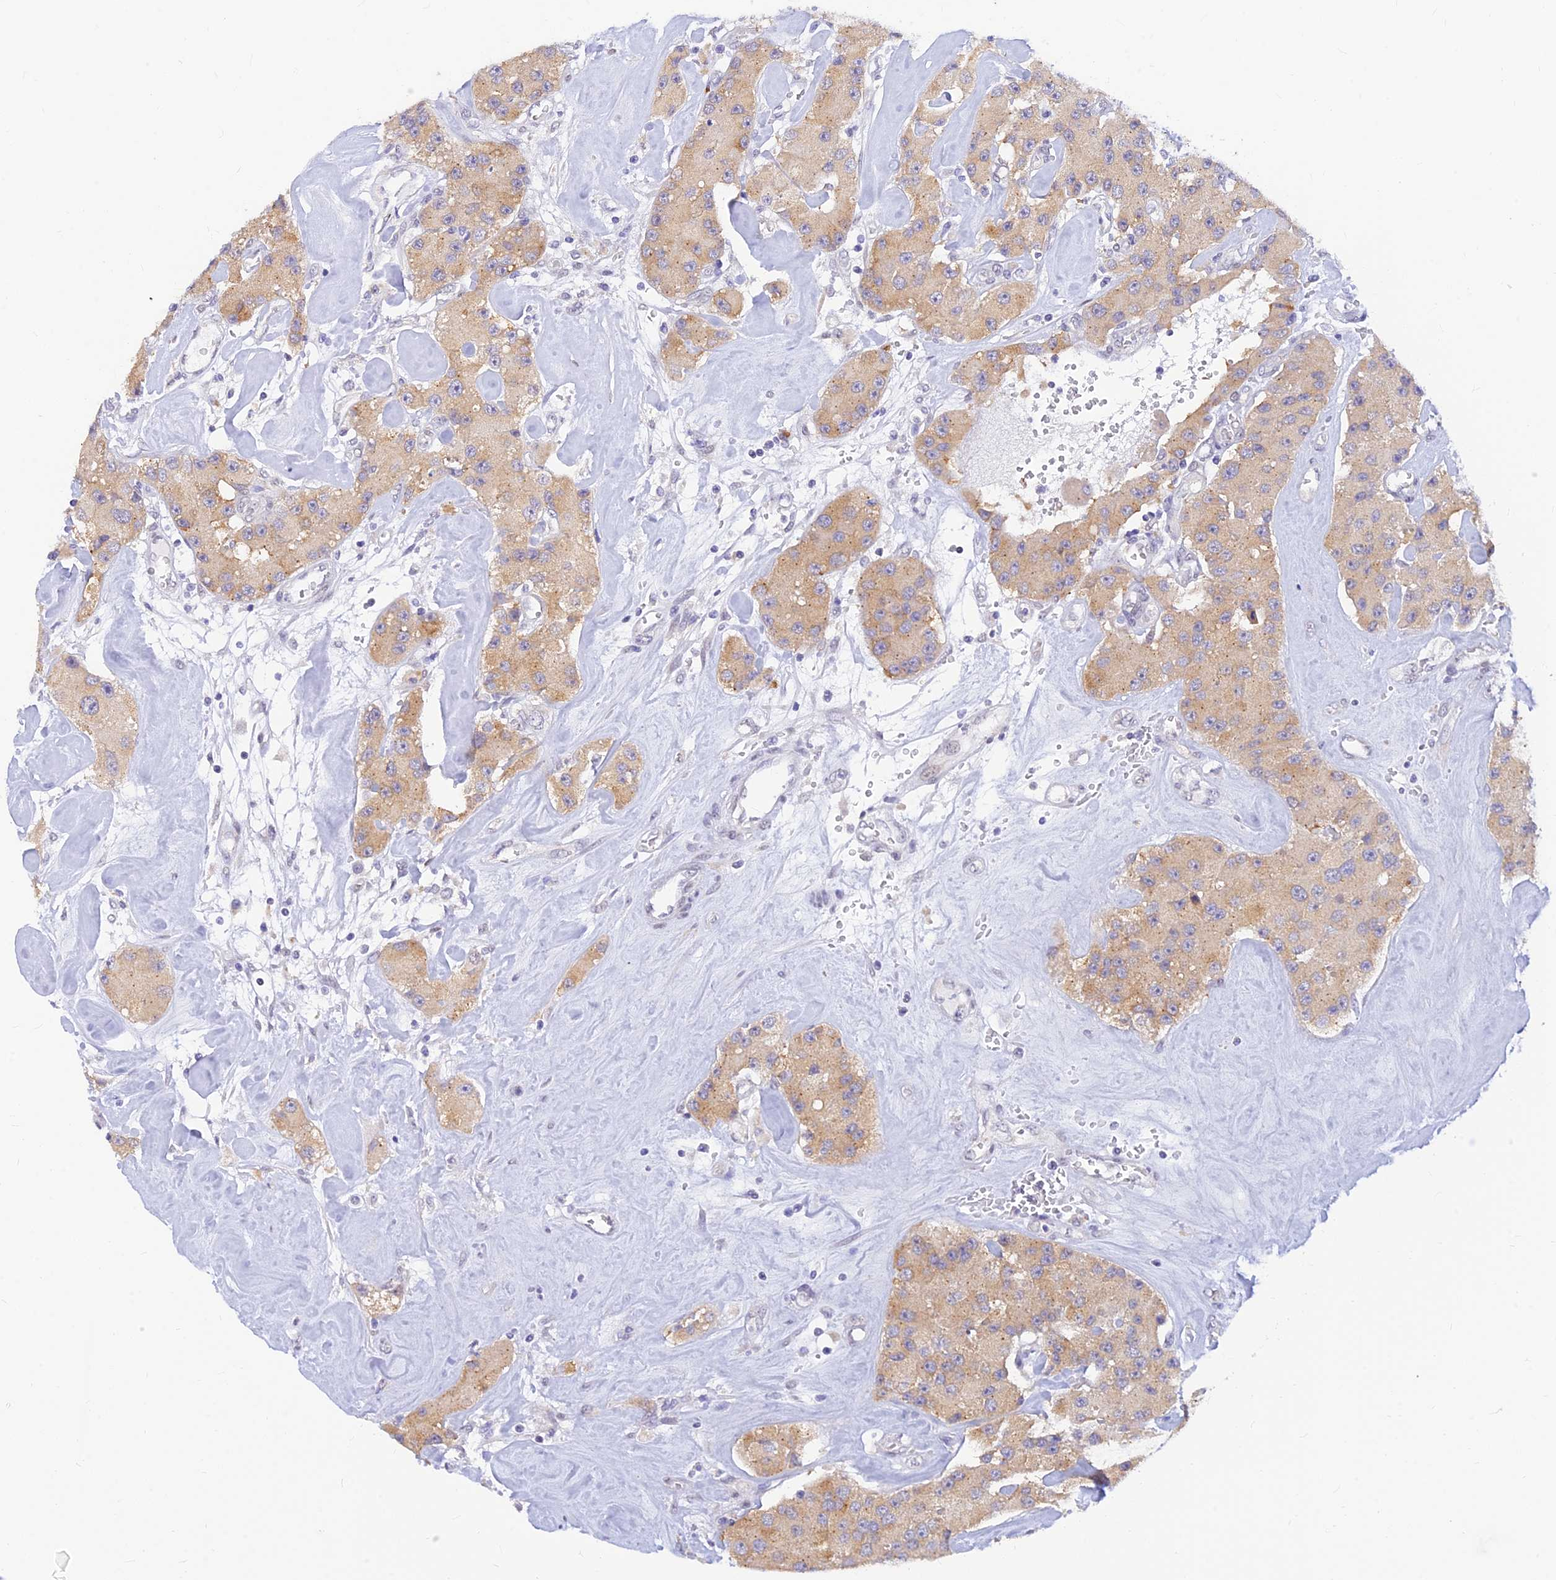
{"staining": {"intensity": "weak", "quantity": "<25%", "location": "cytoplasmic/membranous"}, "tissue": "carcinoid", "cell_type": "Tumor cells", "image_type": "cancer", "snomed": [{"axis": "morphology", "description": "Carcinoid, malignant, NOS"}, {"axis": "topography", "description": "Pancreas"}], "caption": "Tumor cells are negative for protein expression in human malignant carcinoid.", "gene": "INKA1", "patient": {"sex": "male", "age": 41}}